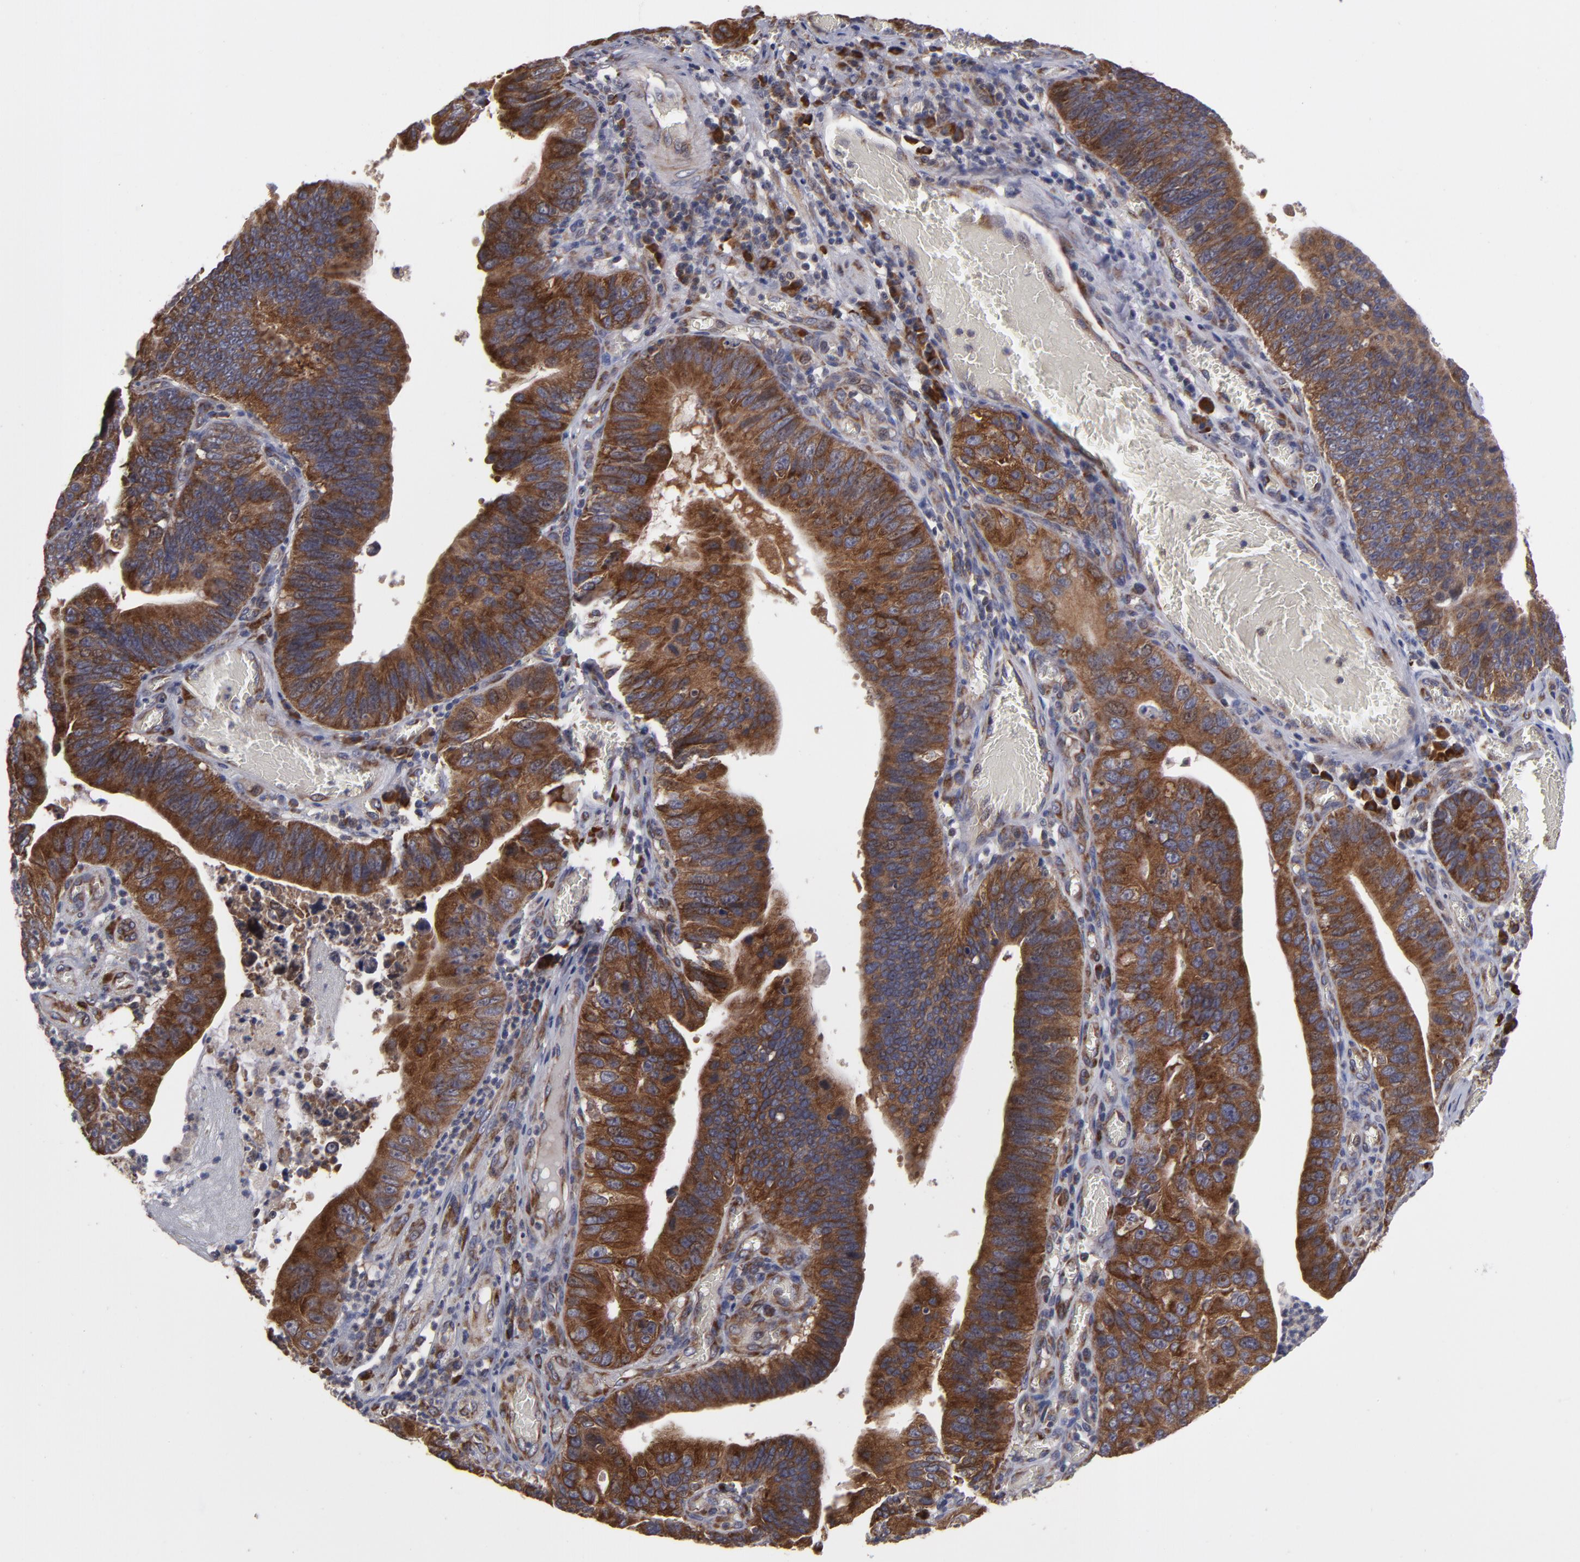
{"staining": {"intensity": "strong", "quantity": ">75%", "location": "cytoplasmic/membranous"}, "tissue": "stomach cancer", "cell_type": "Tumor cells", "image_type": "cancer", "snomed": [{"axis": "morphology", "description": "Adenocarcinoma, NOS"}, {"axis": "topography", "description": "Stomach"}, {"axis": "topography", "description": "Gastric cardia"}], "caption": "The histopathology image reveals immunohistochemical staining of stomach cancer (adenocarcinoma). There is strong cytoplasmic/membranous staining is identified in about >75% of tumor cells.", "gene": "SND1", "patient": {"sex": "male", "age": 59}}